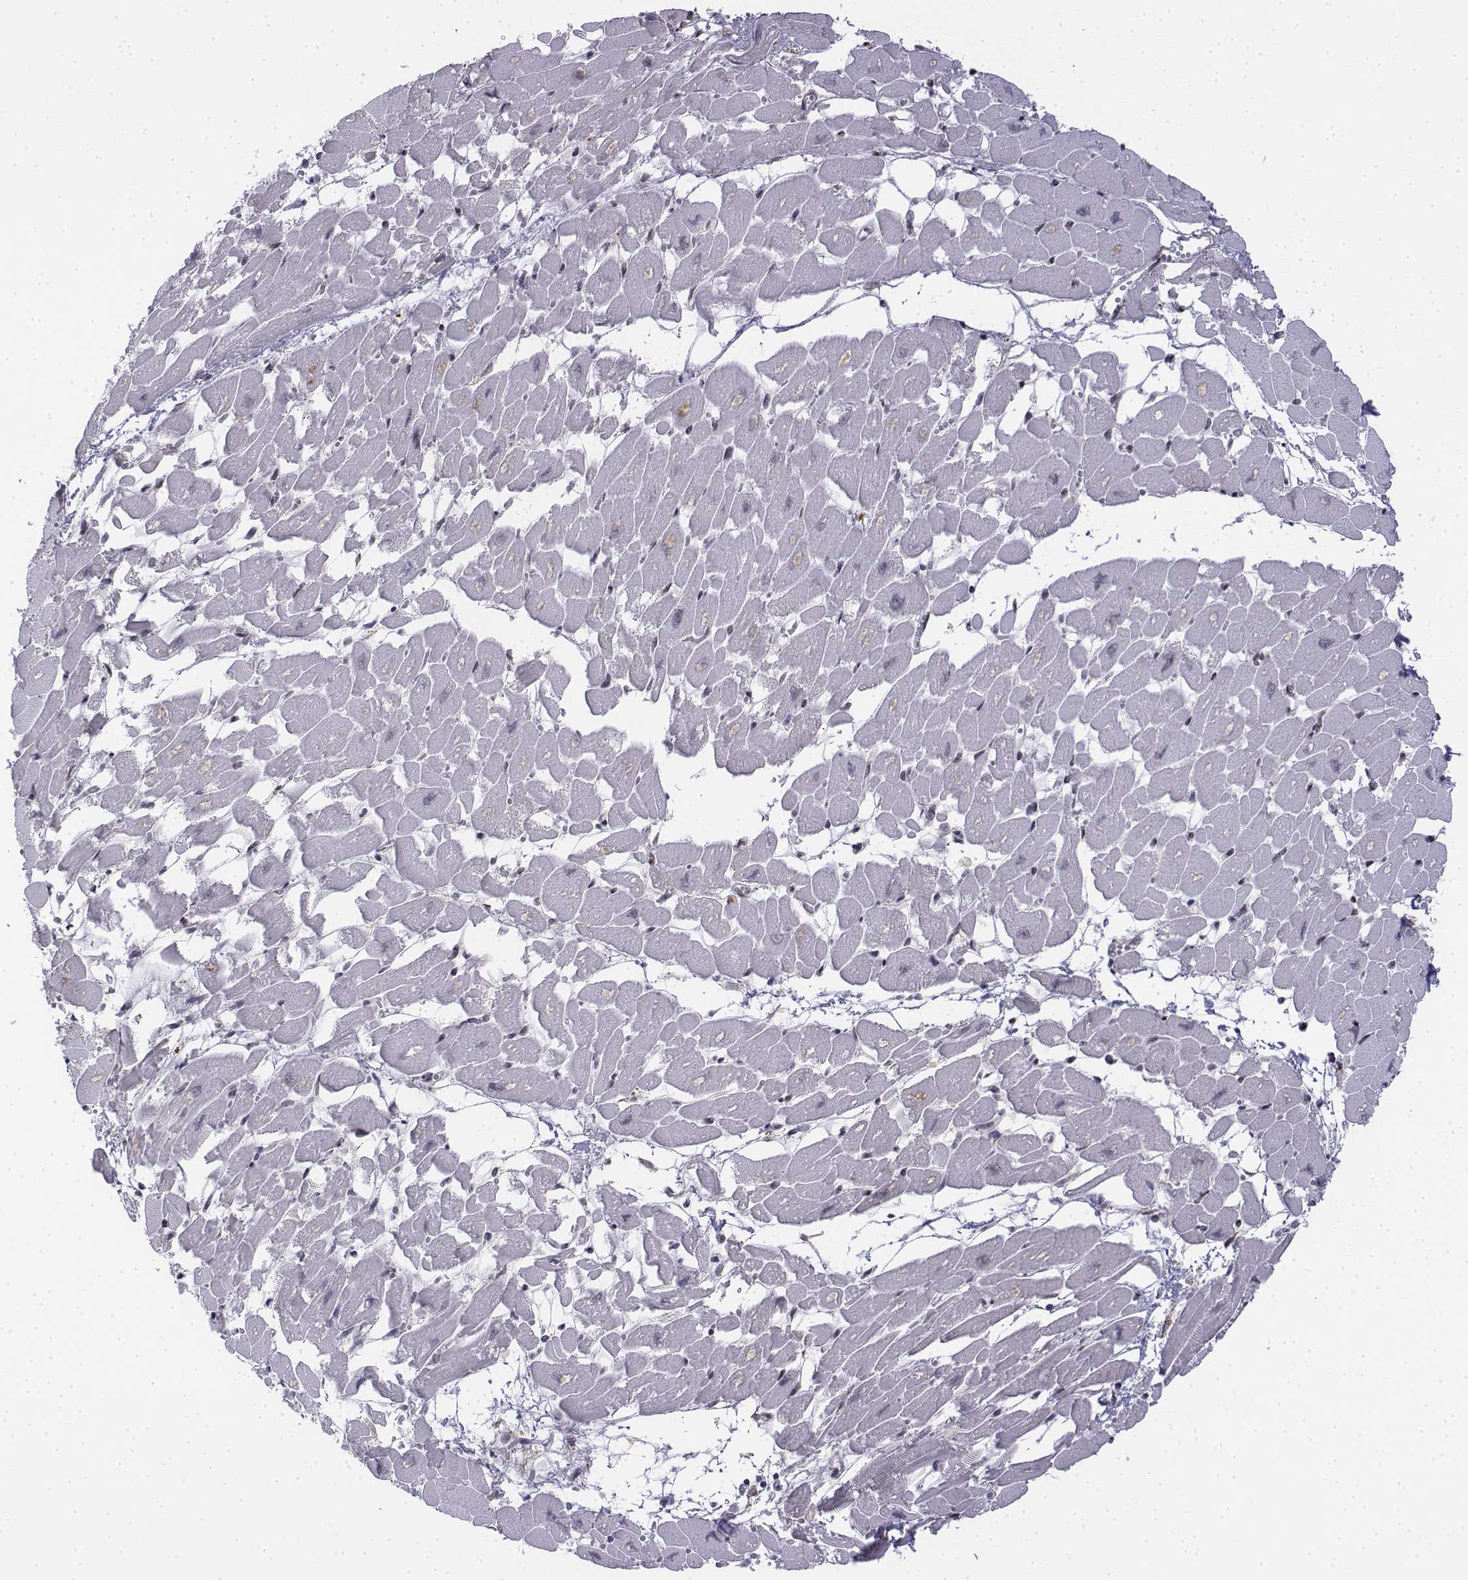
{"staining": {"intensity": "moderate", "quantity": ">75%", "location": "nuclear"}, "tissue": "heart muscle", "cell_type": "Cardiomyocytes", "image_type": "normal", "snomed": [{"axis": "morphology", "description": "Normal tissue, NOS"}, {"axis": "topography", "description": "Heart"}], "caption": "Immunohistochemistry of benign human heart muscle reveals medium levels of moderate nuclear expression in about >75% of cardiomyocytes. (DAB (3,3'-diaminobenzidine) IHC with brightfield microscopy, high magnification).", "gene": "SETD1A", "patient": {"sex": "female", "age": 52}}